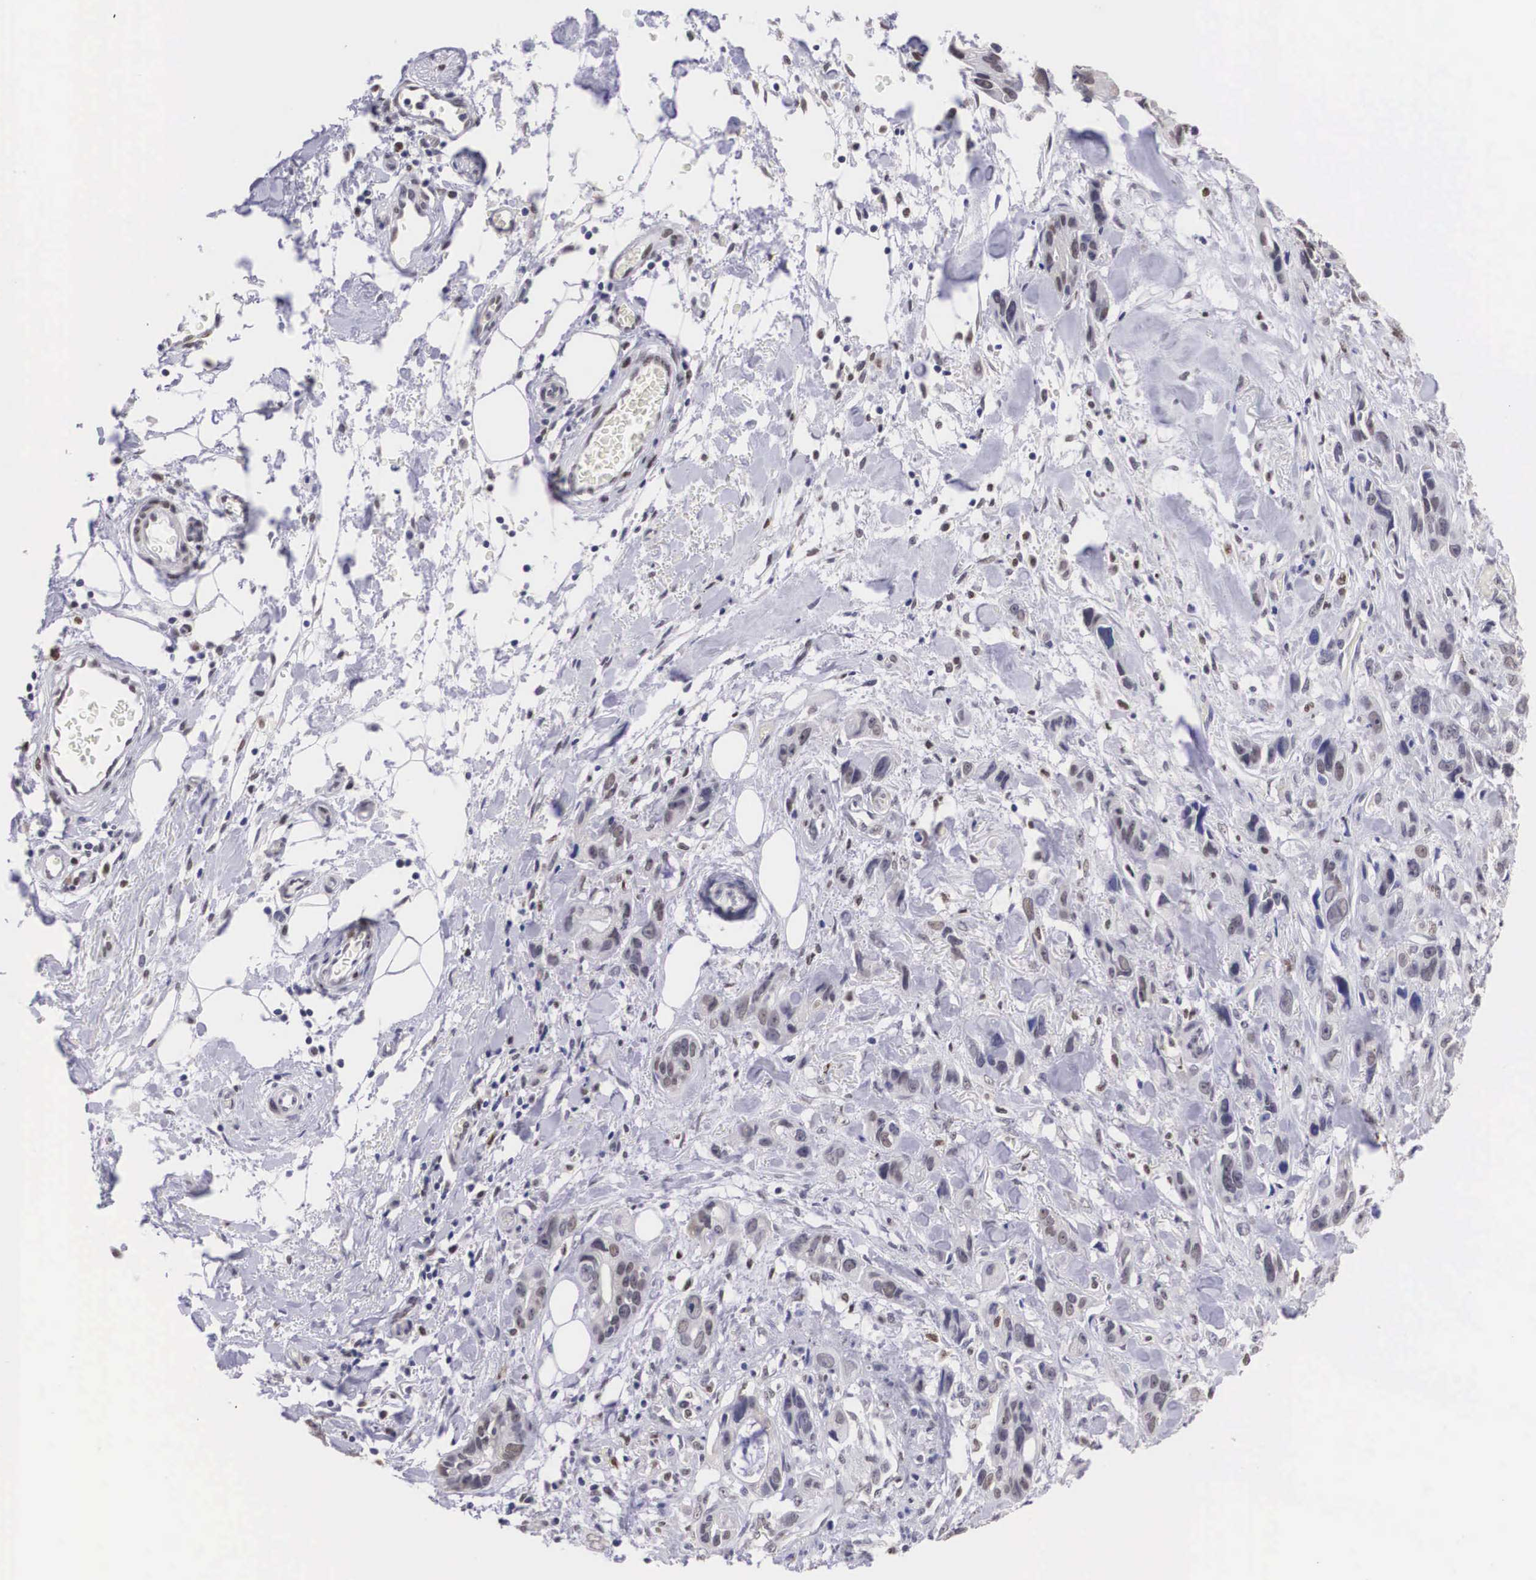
{"staining": {"intensity": "weak", "quantity": "25%-75%", "location": "nuclear"}, "tissue": "stomach cancer", "cell_type": "Tumor cells", "image_type": "cancer", "snomed": [{"axis": "morphology", "description": "Adenocarcinoma, NOS"}, {"axis": "topography", "description": "Stomach, upper"}], "caption": "High-magnification brightfield microscopy of stomach cancer (adenocarcinoma) stained with DAB (3,3'-diaminobenzidine) (brown) and counterstained with hematoxylin (blue). tumor cells exhibit weak nuclear positivity is seen in about25%-75% of cells.", "gene": "ETV6", "patient": {"sex": "male", "age": 47}}